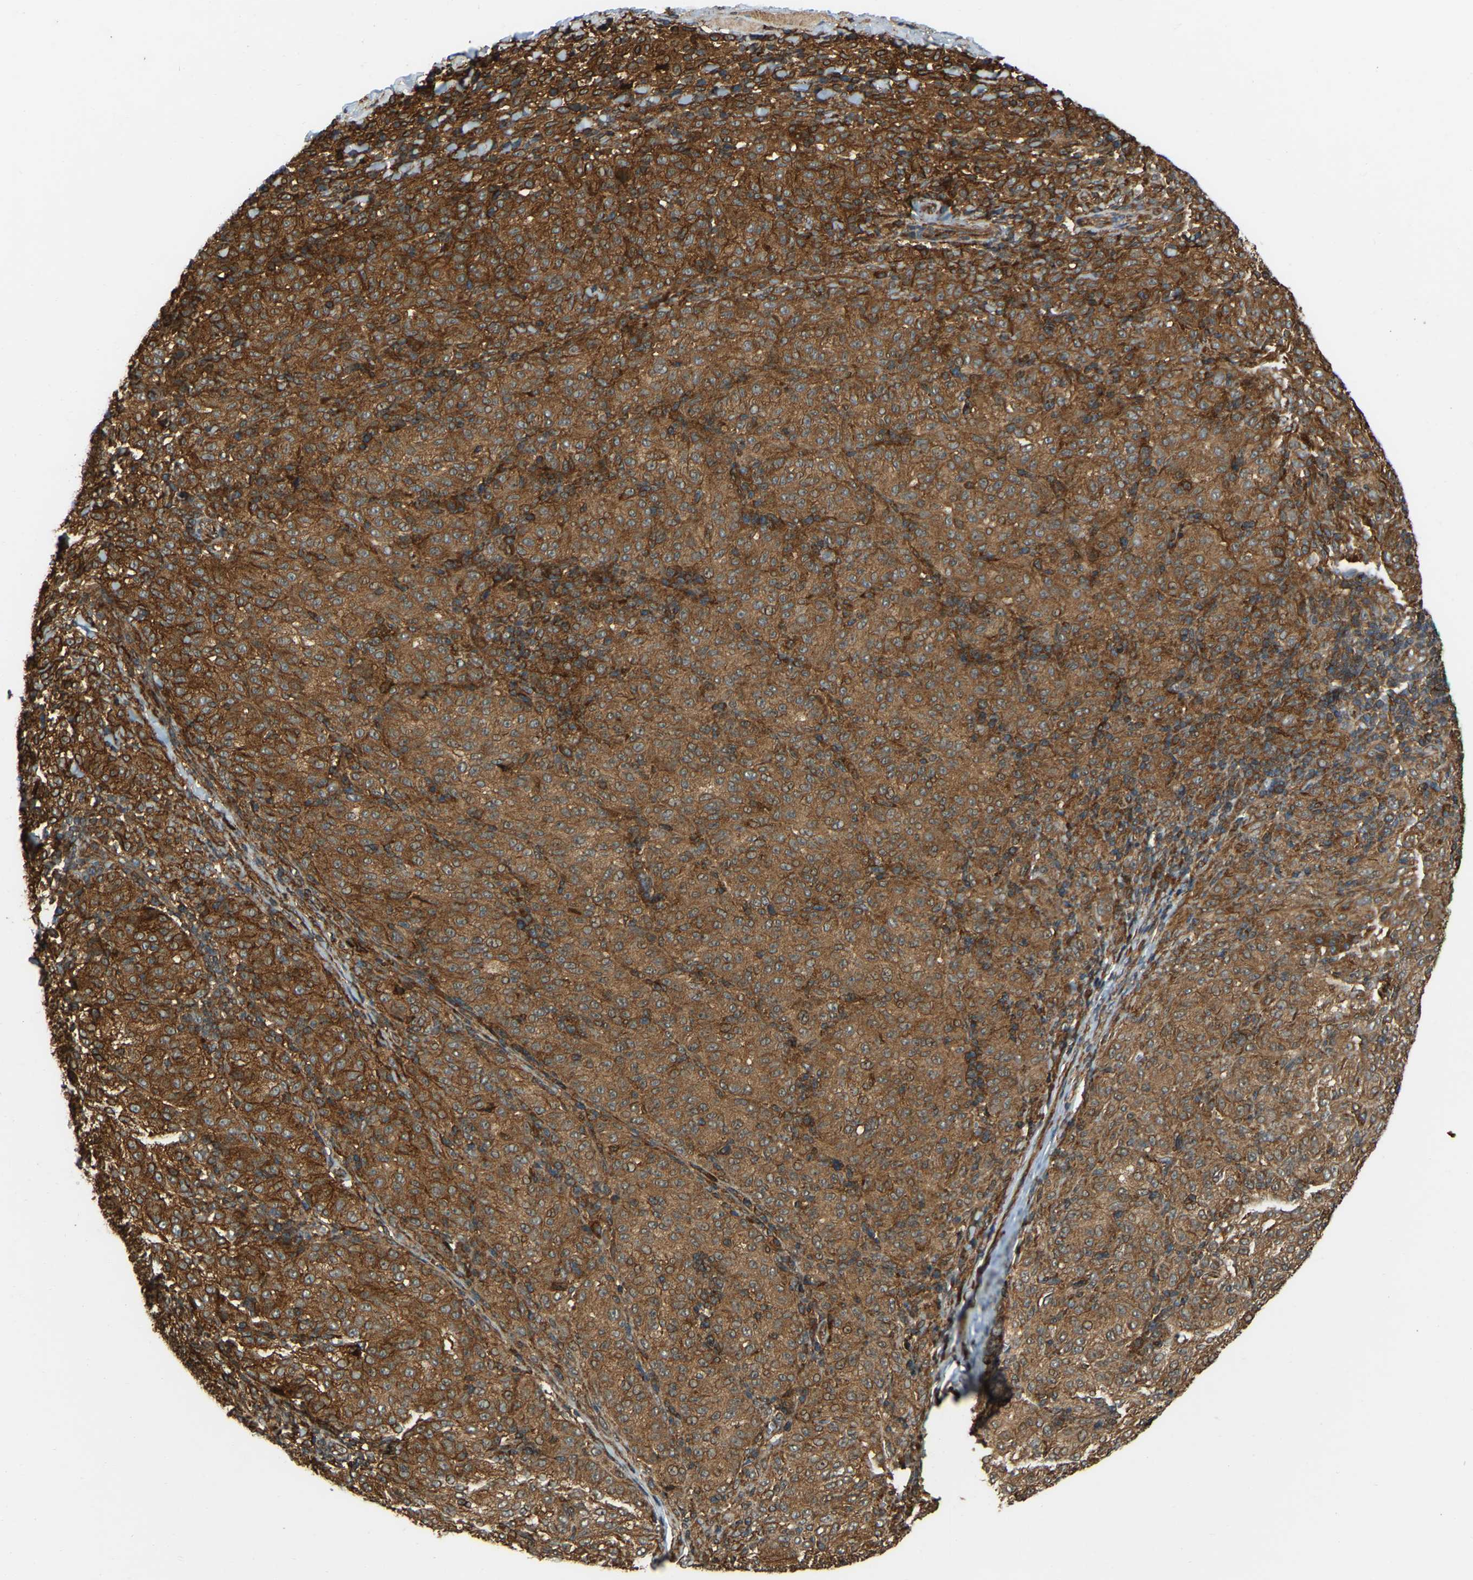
{"staining": {"intensity": "strong", "quantity": ">75%", "location": "cytoplasmic/membranous"}, "tissue": "melanoma", "cell_type": "Tumor cells", "image_type": "cancer", "snomed": [{"axis": "morphology", "description": "Malignant melanoma, NOS"}, {"axis": "topography", "description": "Skin"}], "caption": "The immunohistochemical stain shows strong cytoplasmic/membranous positivity in tumor cells of malignant melanoma tissue. (DAB IHC with brightfield microscopy, high magnification).", "gene": "SAMD9L", "patient": {"sex": "female", "age": 72}}